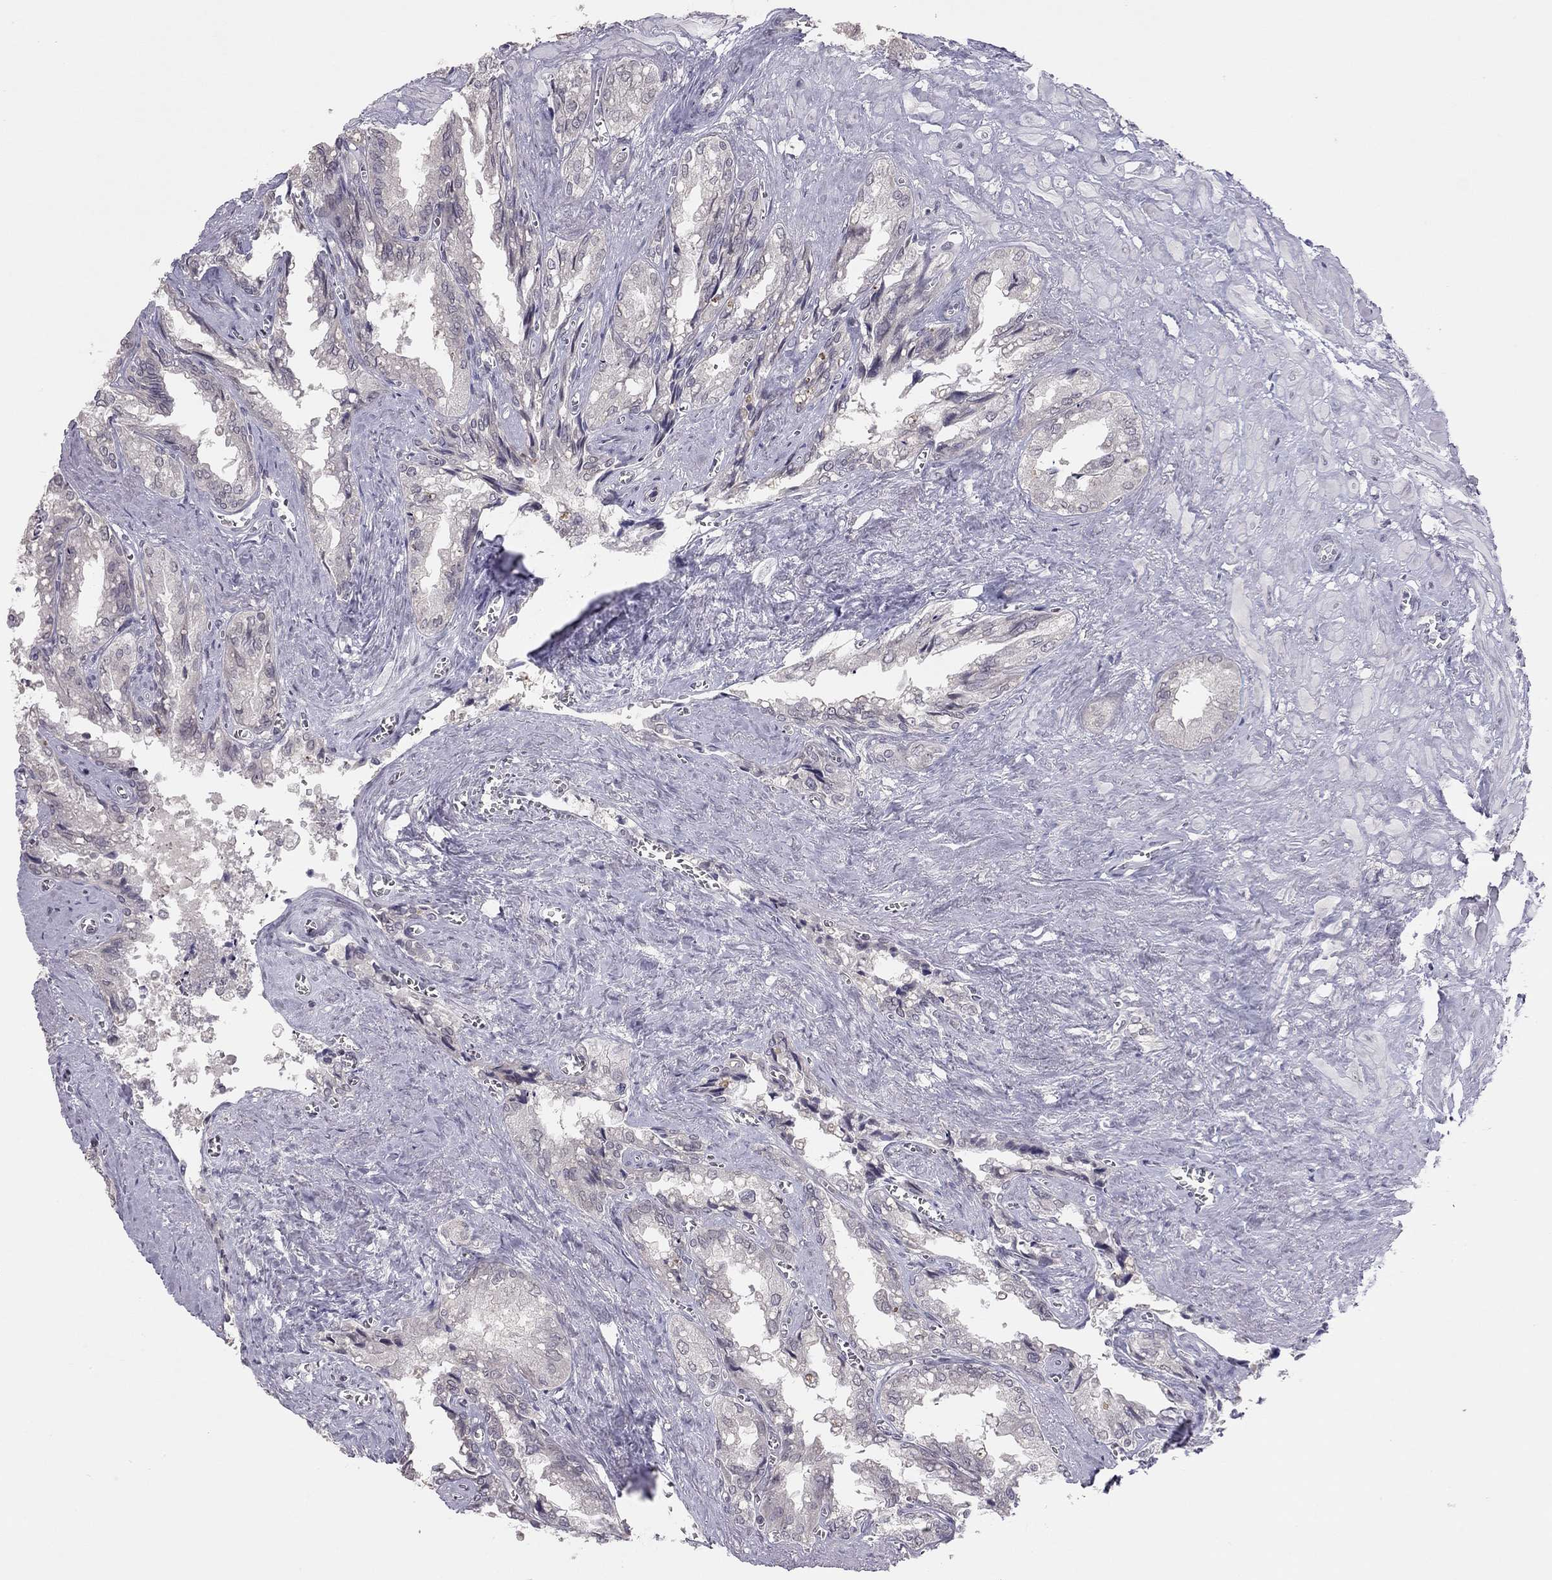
{"staining": {"intensity": "negative", "quantity": "none", "location": "none"}, "tissue": "seminal vesicle", "cell_type": "Glandular cells", "image_type": "normal", "snomed": [{"axis": "morphology", "description": "Normal tissue, NOS"}, {"axis": "topography", "description": "Seminal veicle"}], "caption": "This is an IHC histopathology image of unremarkable seminal vesicle. There is no expression in glandular cells.", "gene": "HSF2BP", "patient": {"sex": "male", "age": 67}}